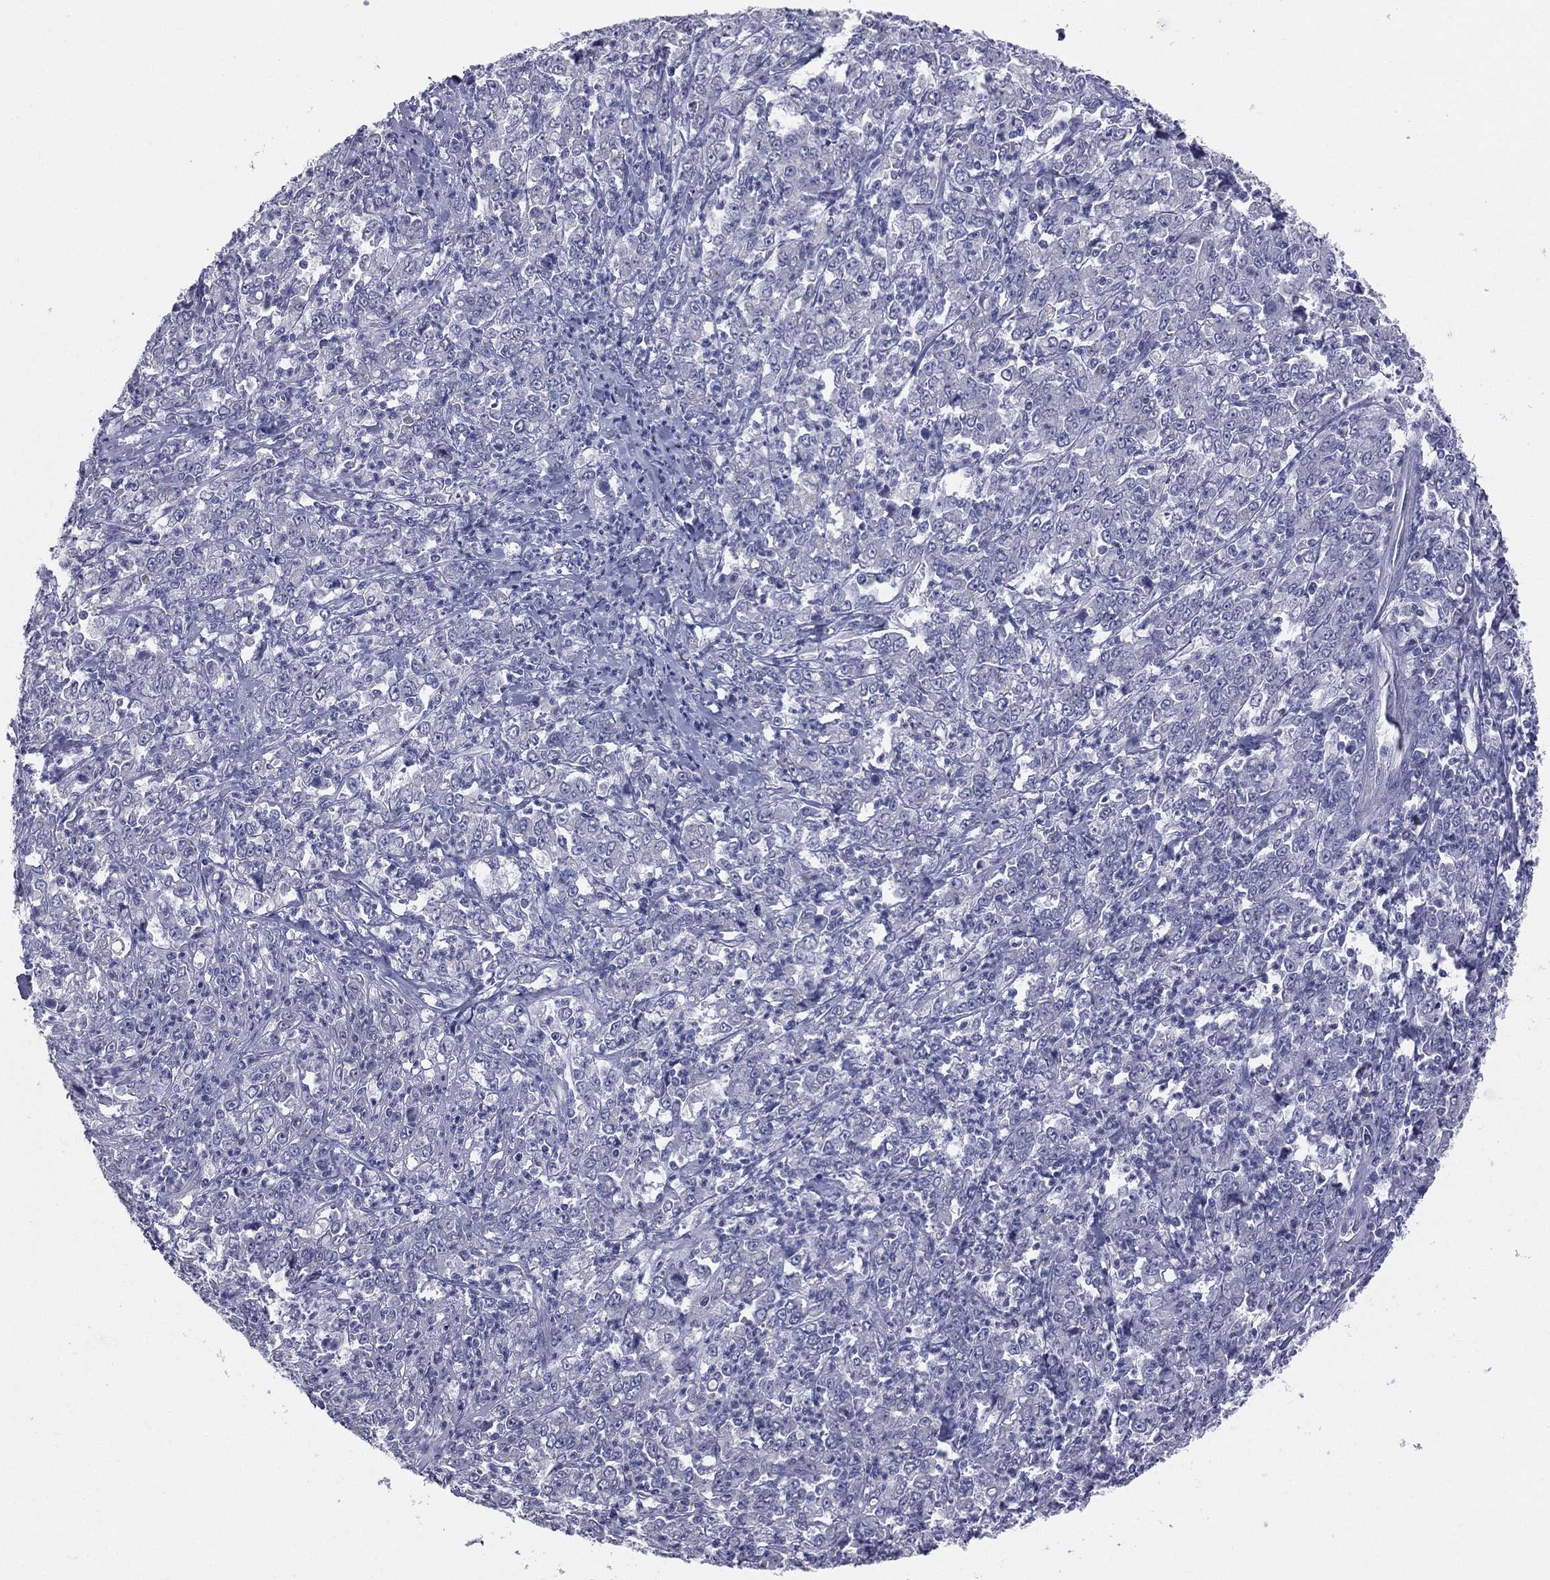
{"staining": {"intensity": "negative", "quantity": "none", "location": "none"}, "tissue": "stomach cancer", "cell_type": "Tumor cells", "image_type": "cancer", "snomed": [{"axis": "morphology", "description": "Adenocarcinoma, NOS"}, {"axis": "topography", "description": "Stomach, lower"}], "caption": "An immunohistochemistry micrograph of stomach cancer (adenocarcinoma) is shown. There is no staining in tumor cells of stomach cancer (adenocarcinoma).", "gene": "STK31", "patient": {"sex": "female", "age": 71}}